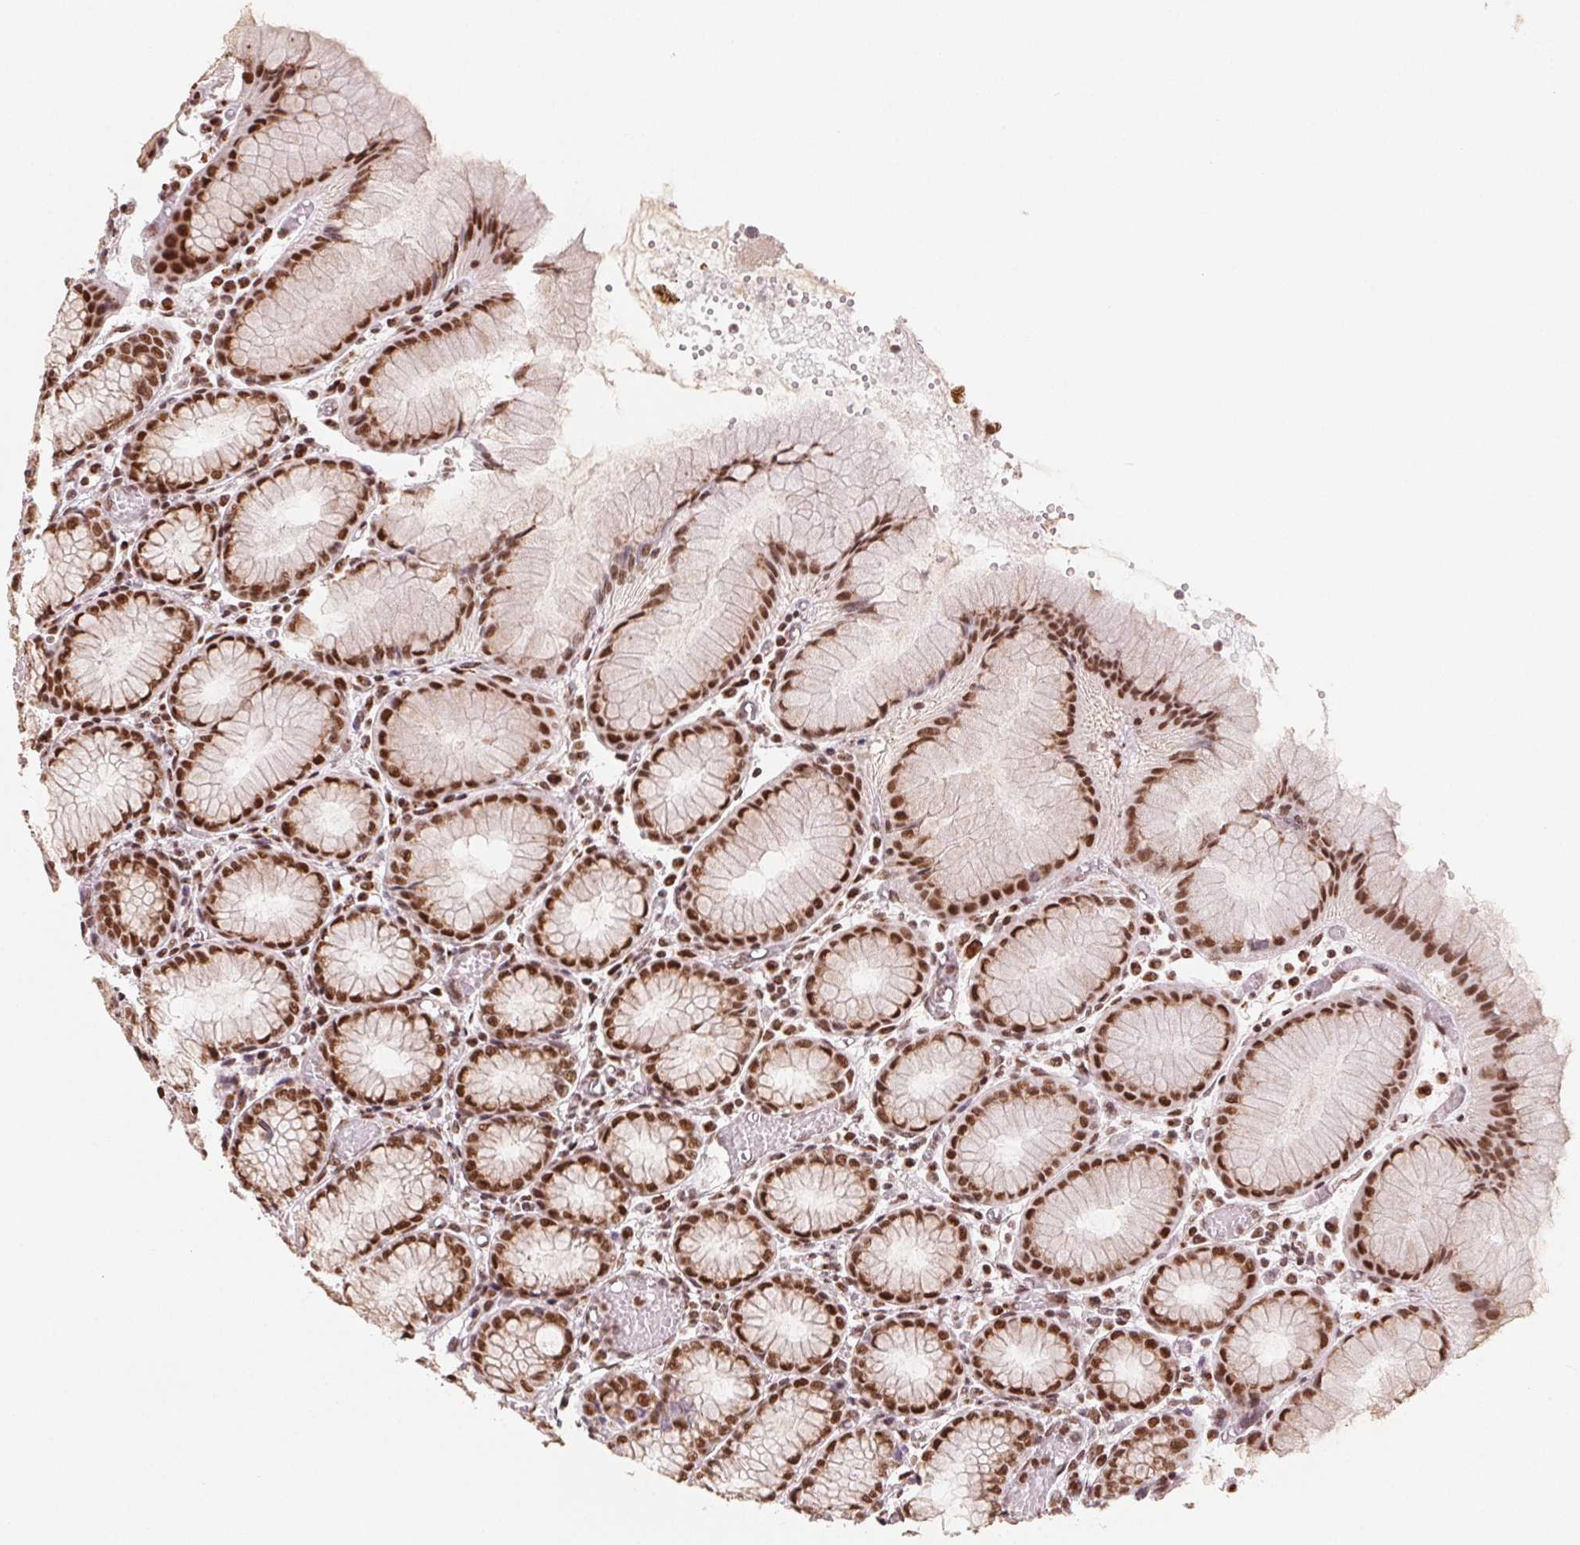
{"staining": {"intensity": "strong", "quantity": ">75%", "location": "cytoplasmic/membranous,nuclear"}, "tissue": "stomach", "cell_type": "Glandular cells", "image_type": "normal", "snomed": [{"axis": "morphology", "description": "Normal tissue, NOS"}, {"axis": "topography", "description": "Stomach"}], "caption": "Immunohistochemistry (IHC) micrograph of unremarkable stomach stained for a protein (brown), which exhibits high levels of strong cytoplasmic/membranous,nuclear staining in about >75% of glandular cells.", "gene": "TOPORS", "patient": {"sex": "female", "age": 57}}